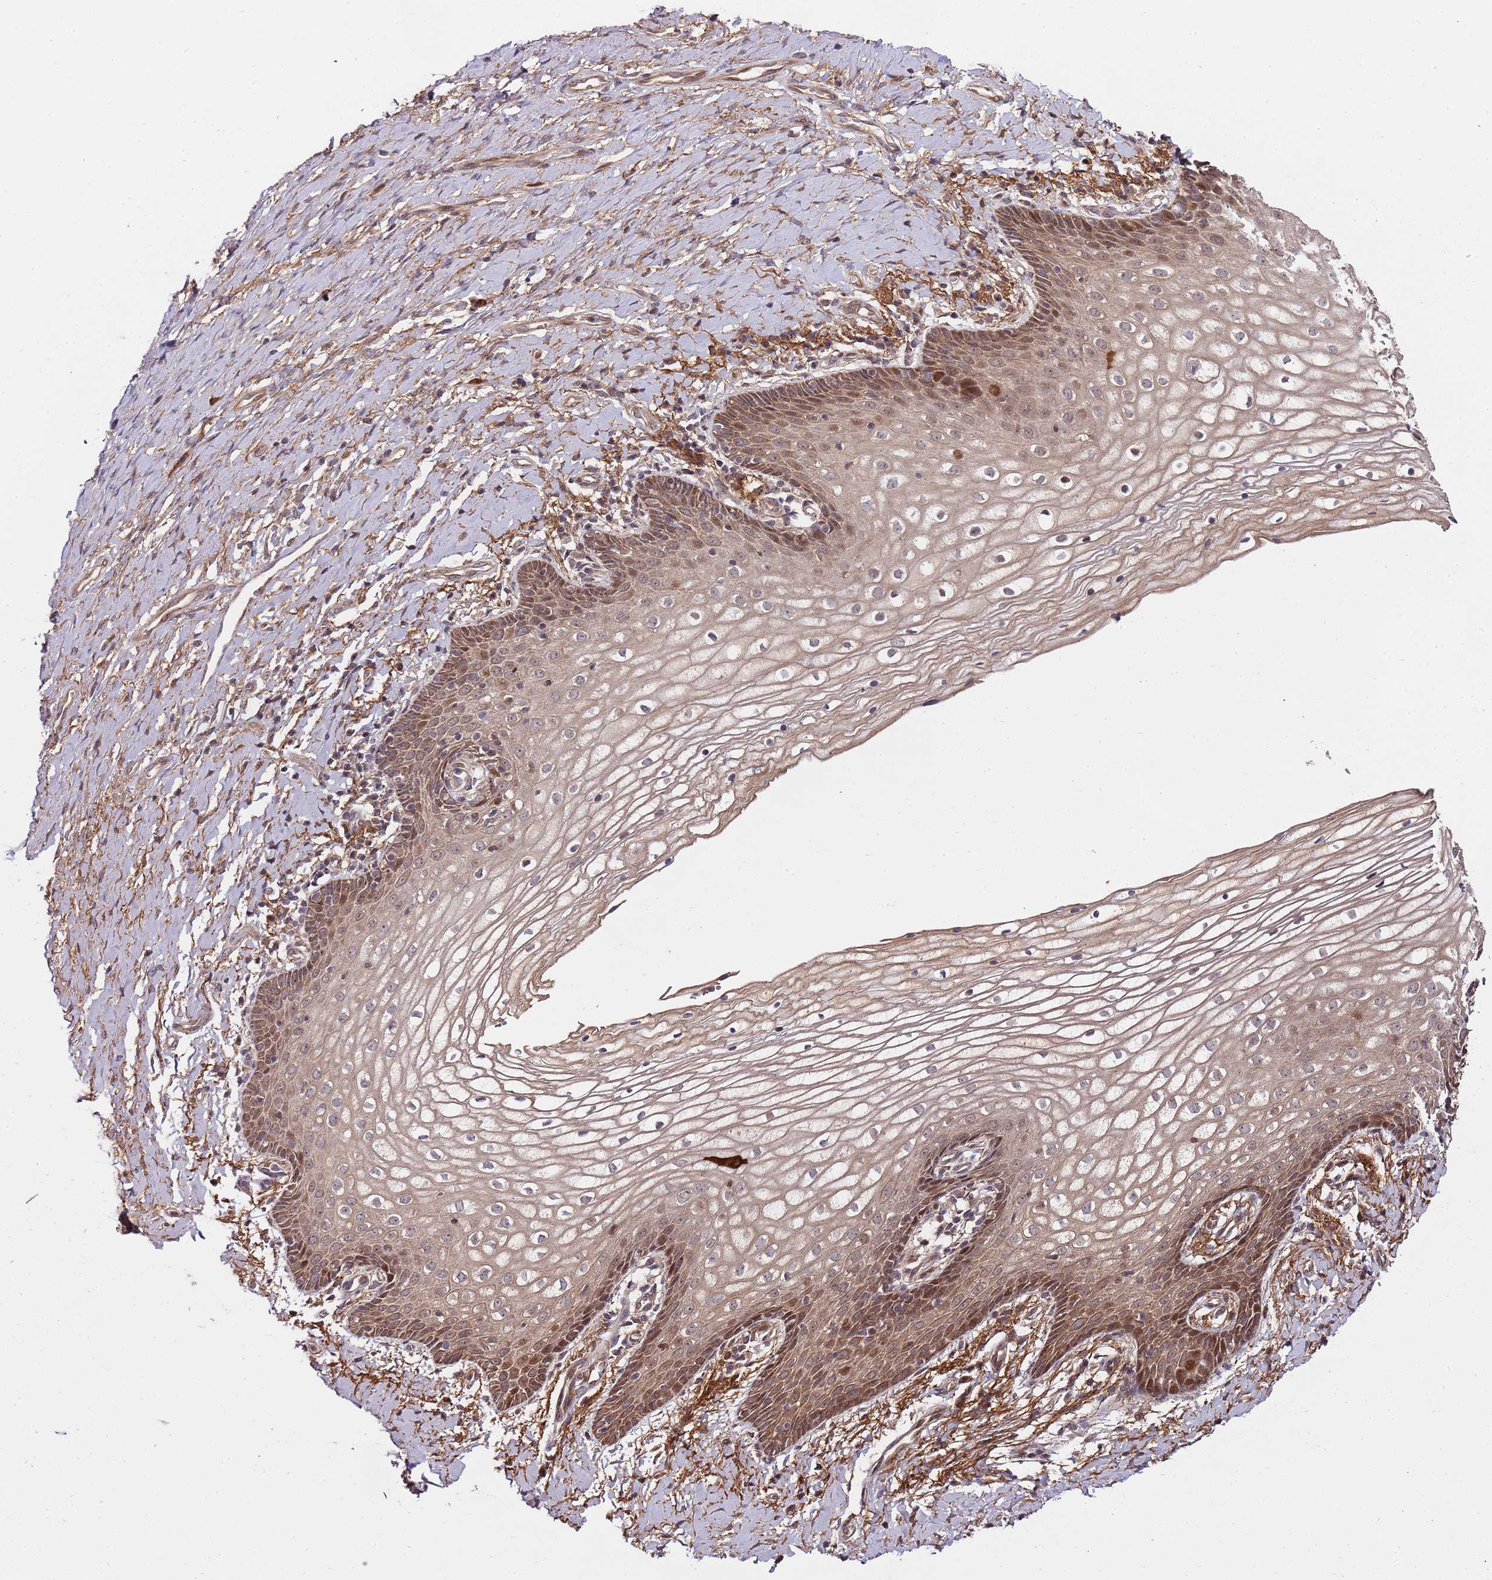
{"staining": {"intensity": "moderate", "quantity": ">75%", "location": "cytoplasmic/membranous,nuclear"}, "tissue": "vagina", "cell_type": "Squamous epithelial cells", "image_type": "normal", "snomed": [{"axis": "morphology", "description": "Normal tissue, NOS"}, {"axis": "topography", "description": "Vagina"}], "caption": "The image shows staining of benign vagina, revealing moderate cytoplasmic/membranous,nuclear protein staining (brown color) within squamous epithelial cells. The protein is shown in brown color, while the nuclei are stained blue.", "gene": "EDC3", "patient": {"sex": "female", "age": 60}}